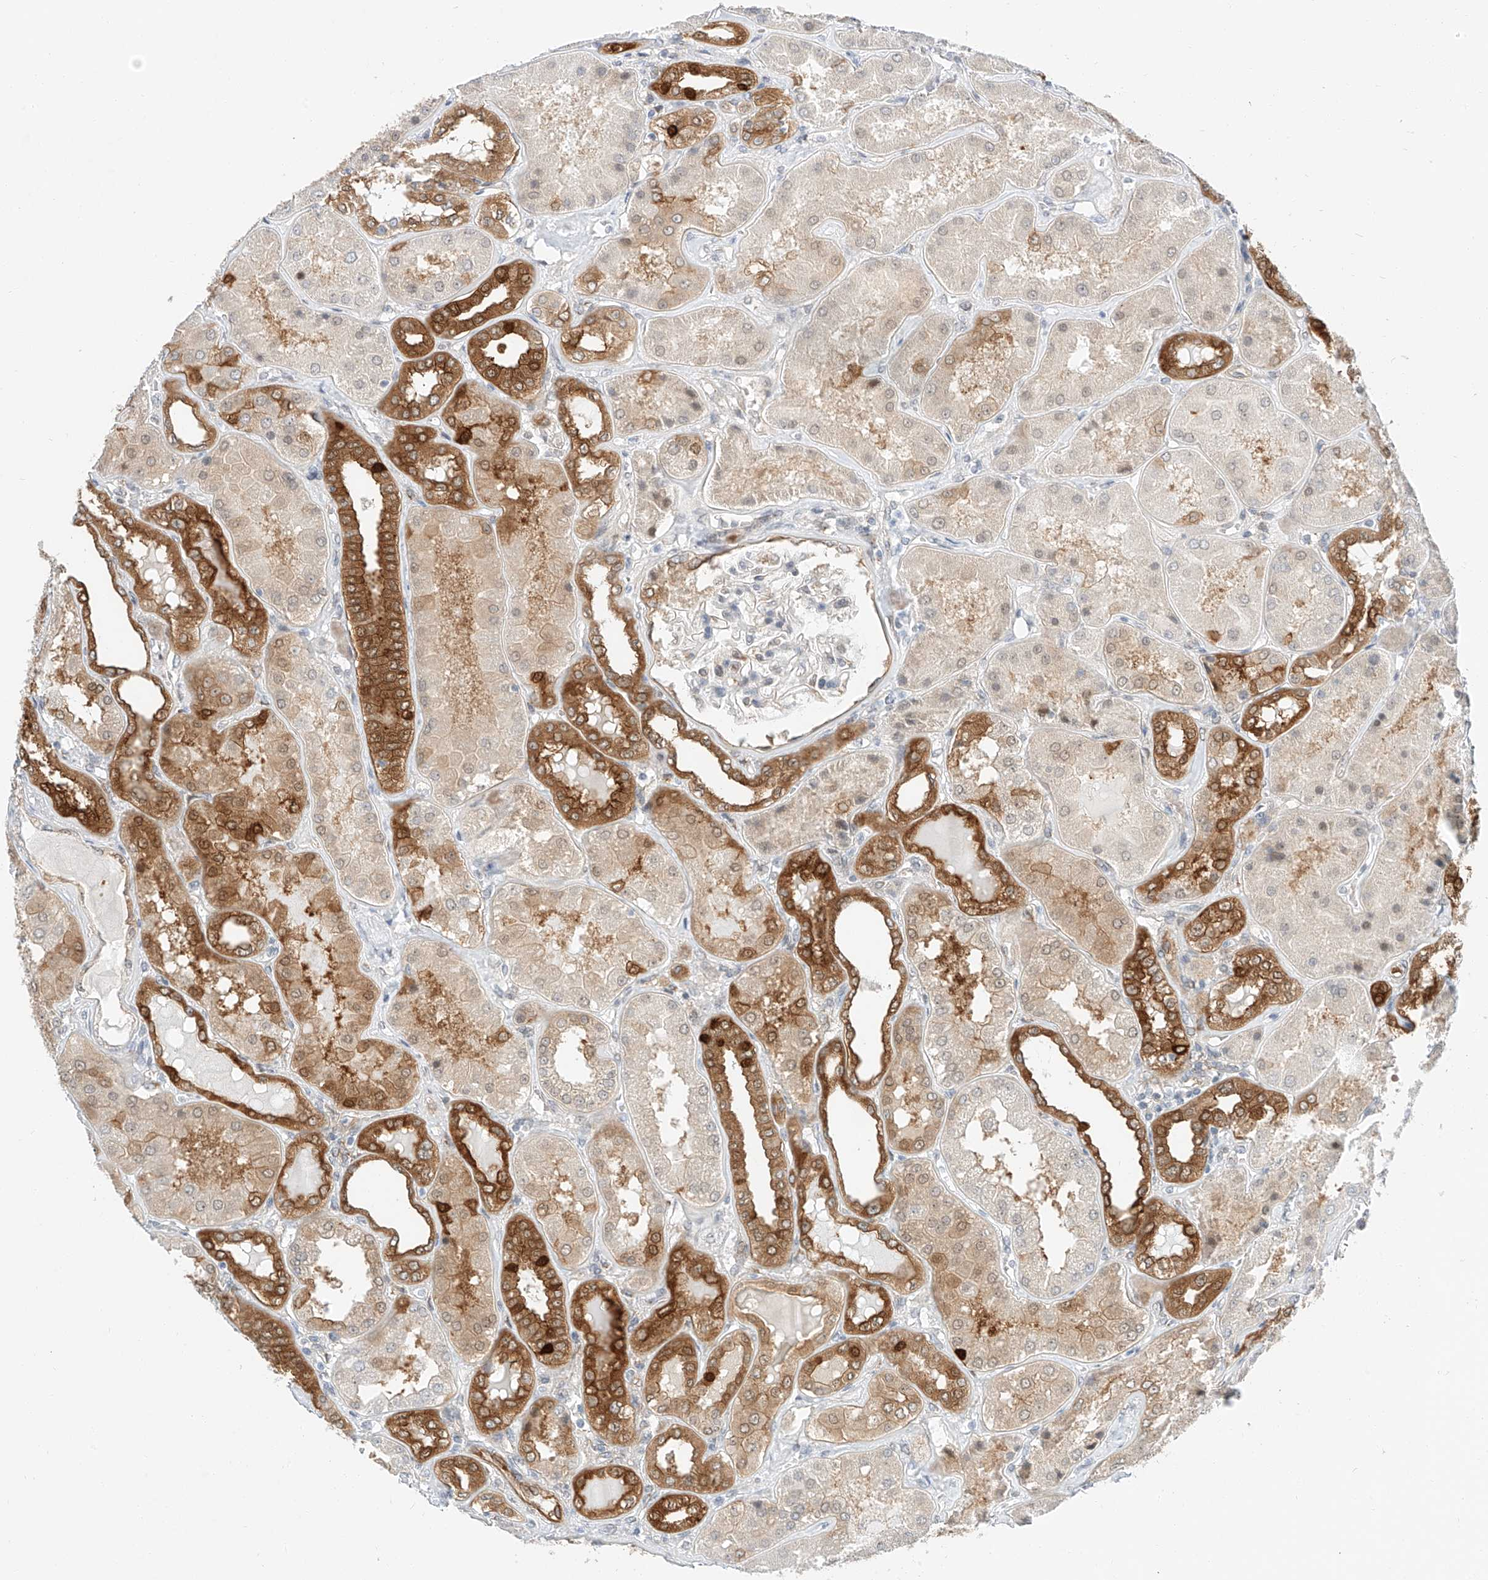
{"staining": {"intensity": "weak", "quantity": "25%-75%", "location": "cytoplasmic/membranous"}, "tissue": "kidney", "cell_type": "Cells in glomeruli", "image_type": "normal", "snomed": [{"axis": "morphology", "description": "Normal tissue, NOS"}, {"axis": "topography", "description": "Kidney"}], "caption": "Weak cytoplasmic/membranous staining for a protein is seen in about 25%-75% of cells in glomeruli of normal kidney using immunohistochemistry (IHC).", "gene": "CARMIL1", "patient": {"sex": "female", "age": 56}}